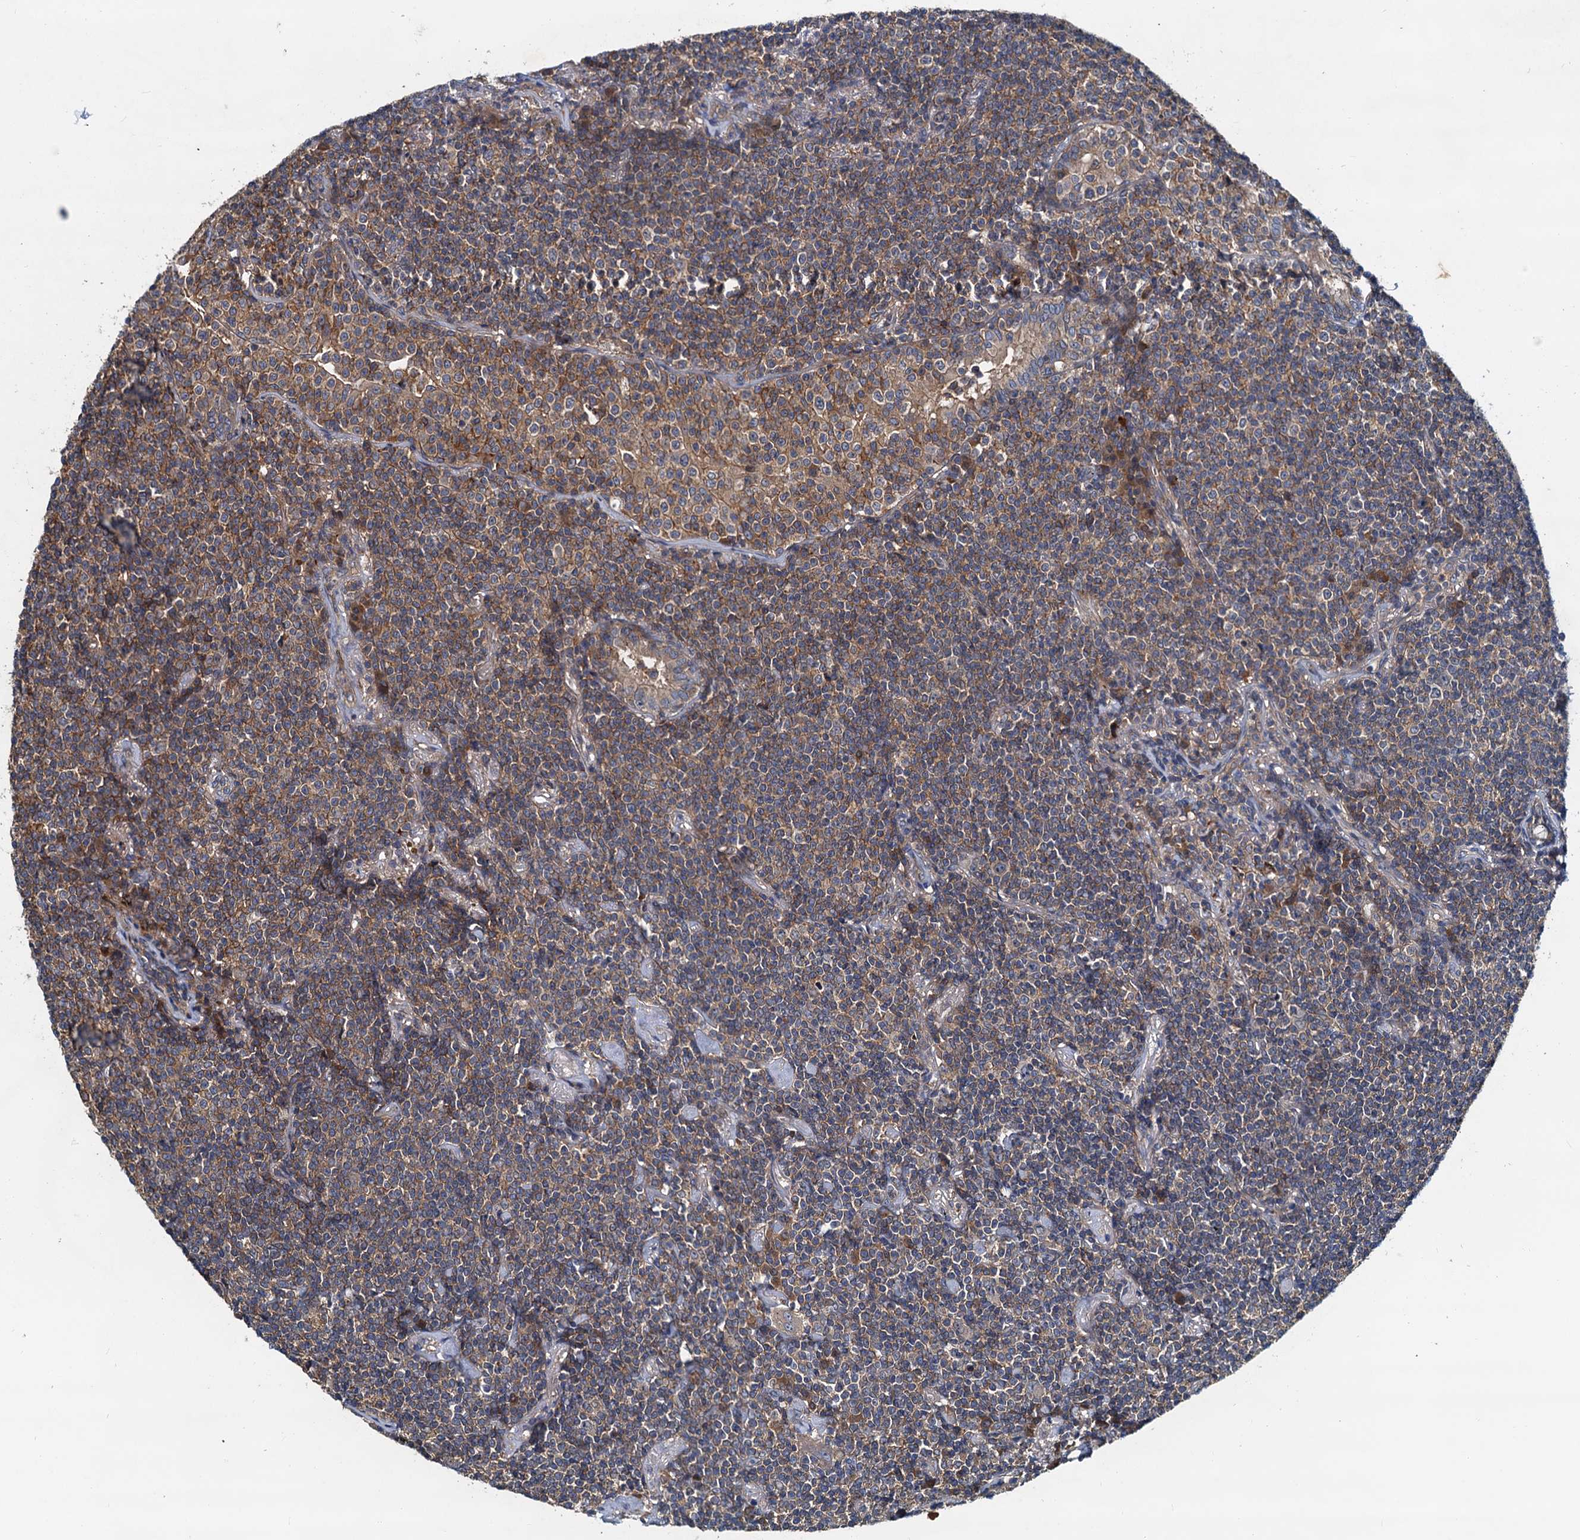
{"staining": {"intensity": "moderate", "quantity": ">75%", "location": "cytoplasmic/membranous"}, "tissue": "lymphoma", "cell_type": "Tumor cells", "image_type": "cancer", "snomed": [{"axis": "morphology", "description": "Malignant lymphoma, non-Hodgkin's type, Low grade"}, {"axis": "topography", "description": "Lung"}], "caption": "About >75% of tumor cells in lymphoma exhibit moderate cytoplasmic/membranous protein expression as visualized by brown immunohistochemical staining.", "gene": "EFL1", "patient": {"sex": "female", "age": 71}}